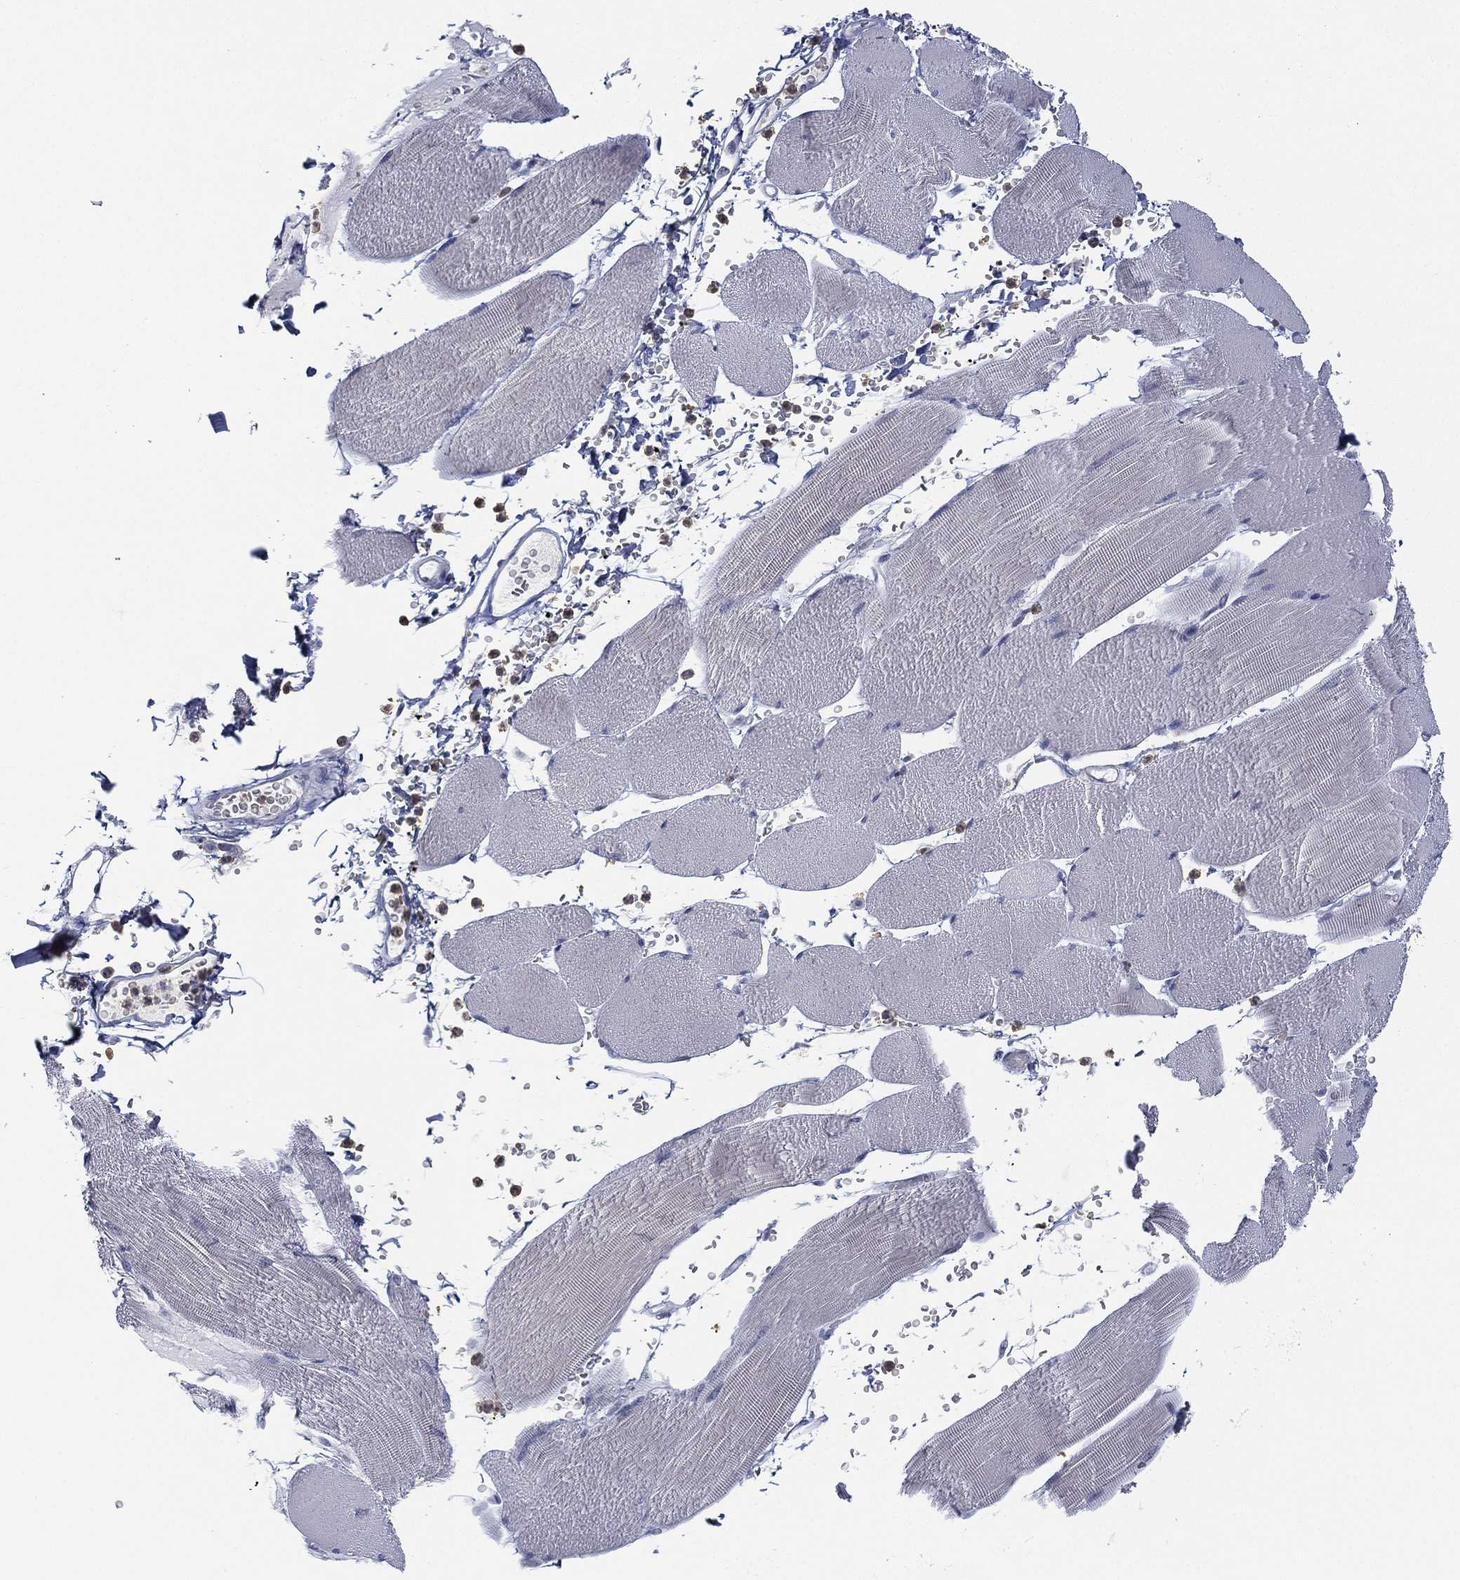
{"staining": {"intensity": "negative", "quantity": "none", "location": "none"}, "tissue": "skeletal muscle", "cell_type": "Myocytes", "image_type": "normal", "snomed": [{"axis": "morphology", "description": "Normal tissue, NOS"}, {"axis": "topography", "description": "Skeletal muscle"}], "caption": "High power microscopy image of an IHC micrograph of normal skeletal muscle, revealing no significant staining in myocytes.", "gene": "ZNF711", "patient": {"sex": "male", "age": 56}}